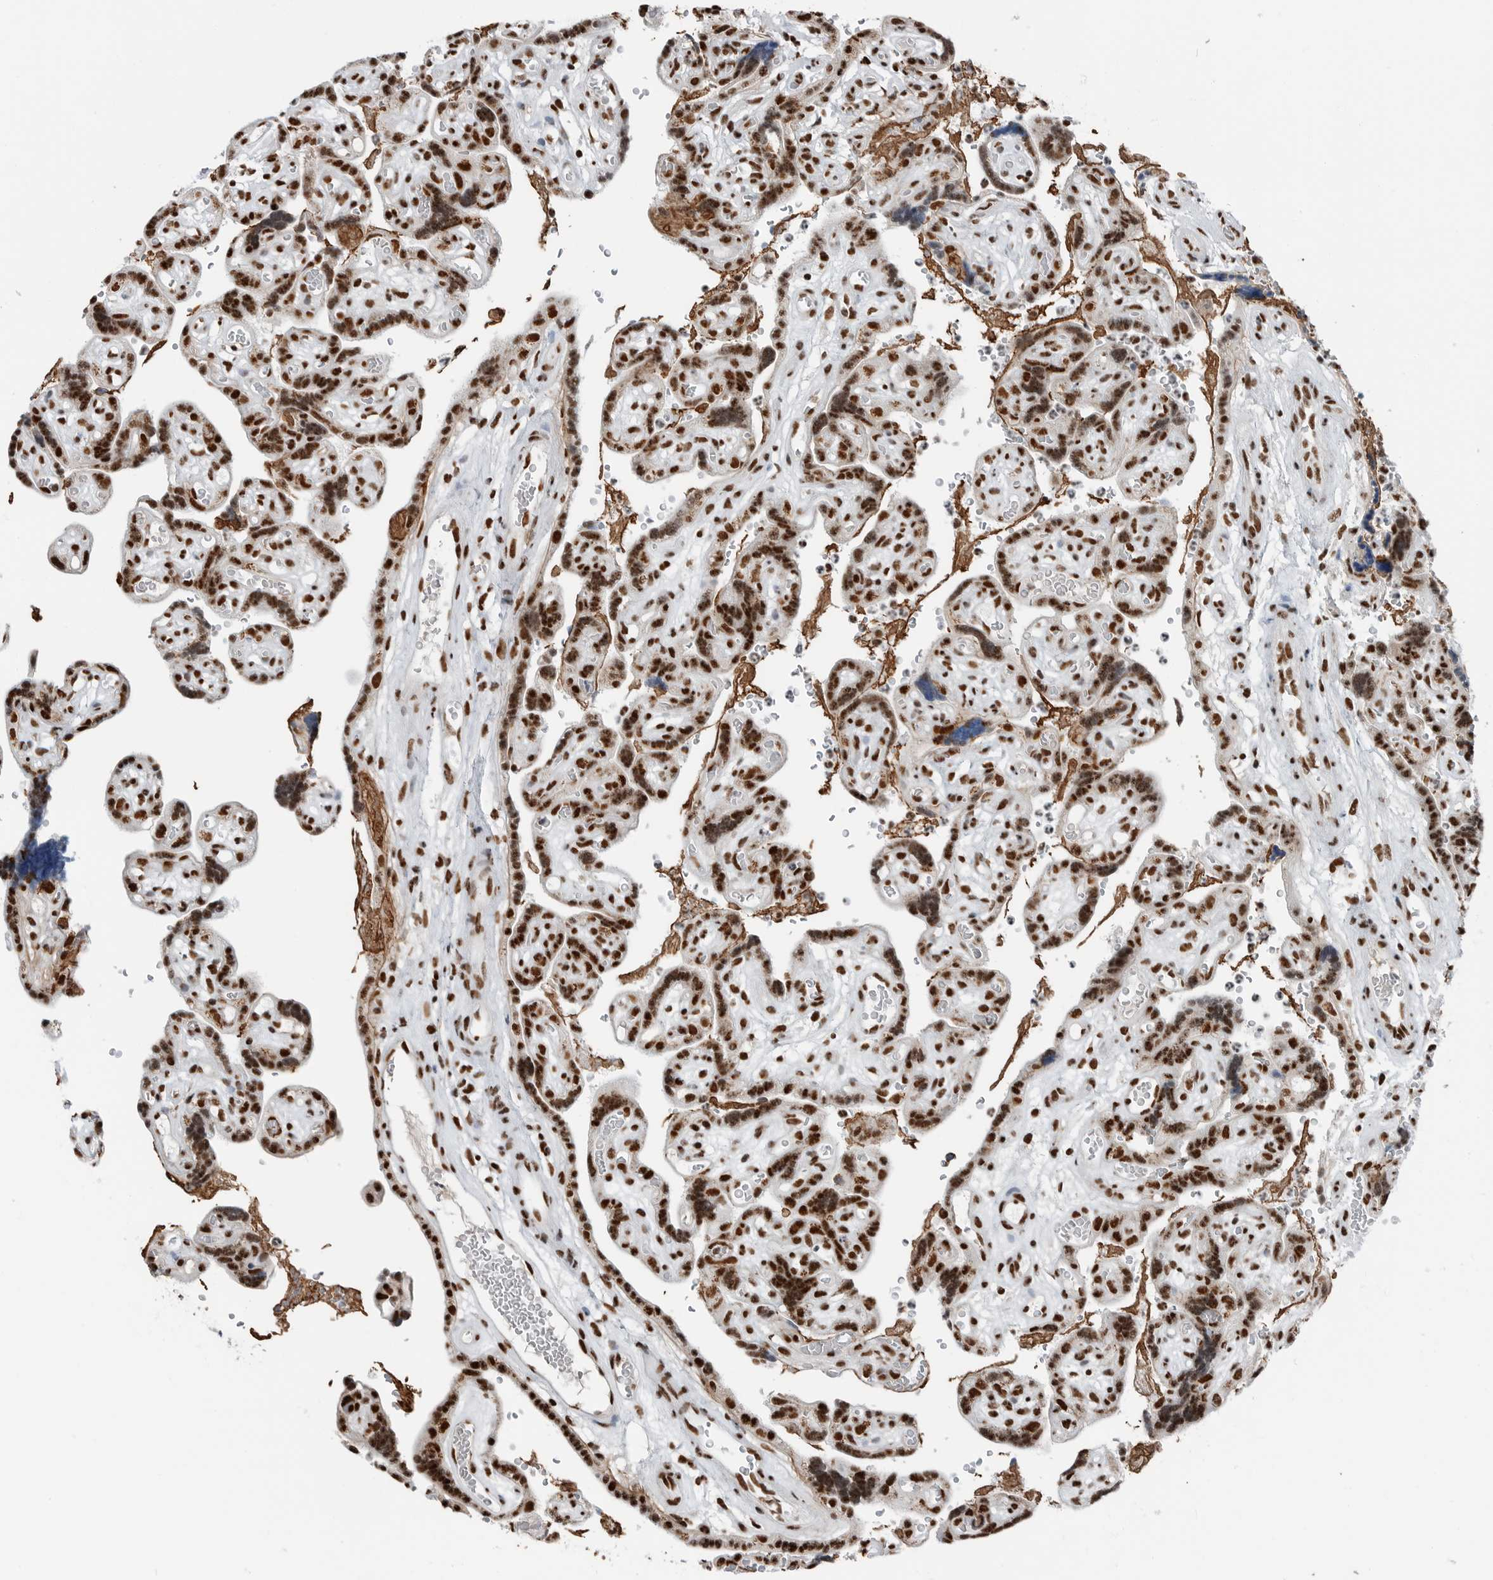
{"staining": {"intensity": "strong", "quantity": ">75%", "location": "nuclear"}, "tissue": "placenta", "cell_type": "Decidual cells", "image_type": "normal", "snomed": [{"axis": "morphology", "description": "Normal tissue, NOS"}, {"axis": "topography", "description": "Placenta"}], "caption": "Placenta stained for a protein (brown) shows strong nuclear positive staining in about >75% of decidual cells.", "gene": "BLZF1", "patient": {"sex": "female", "age": 30}}